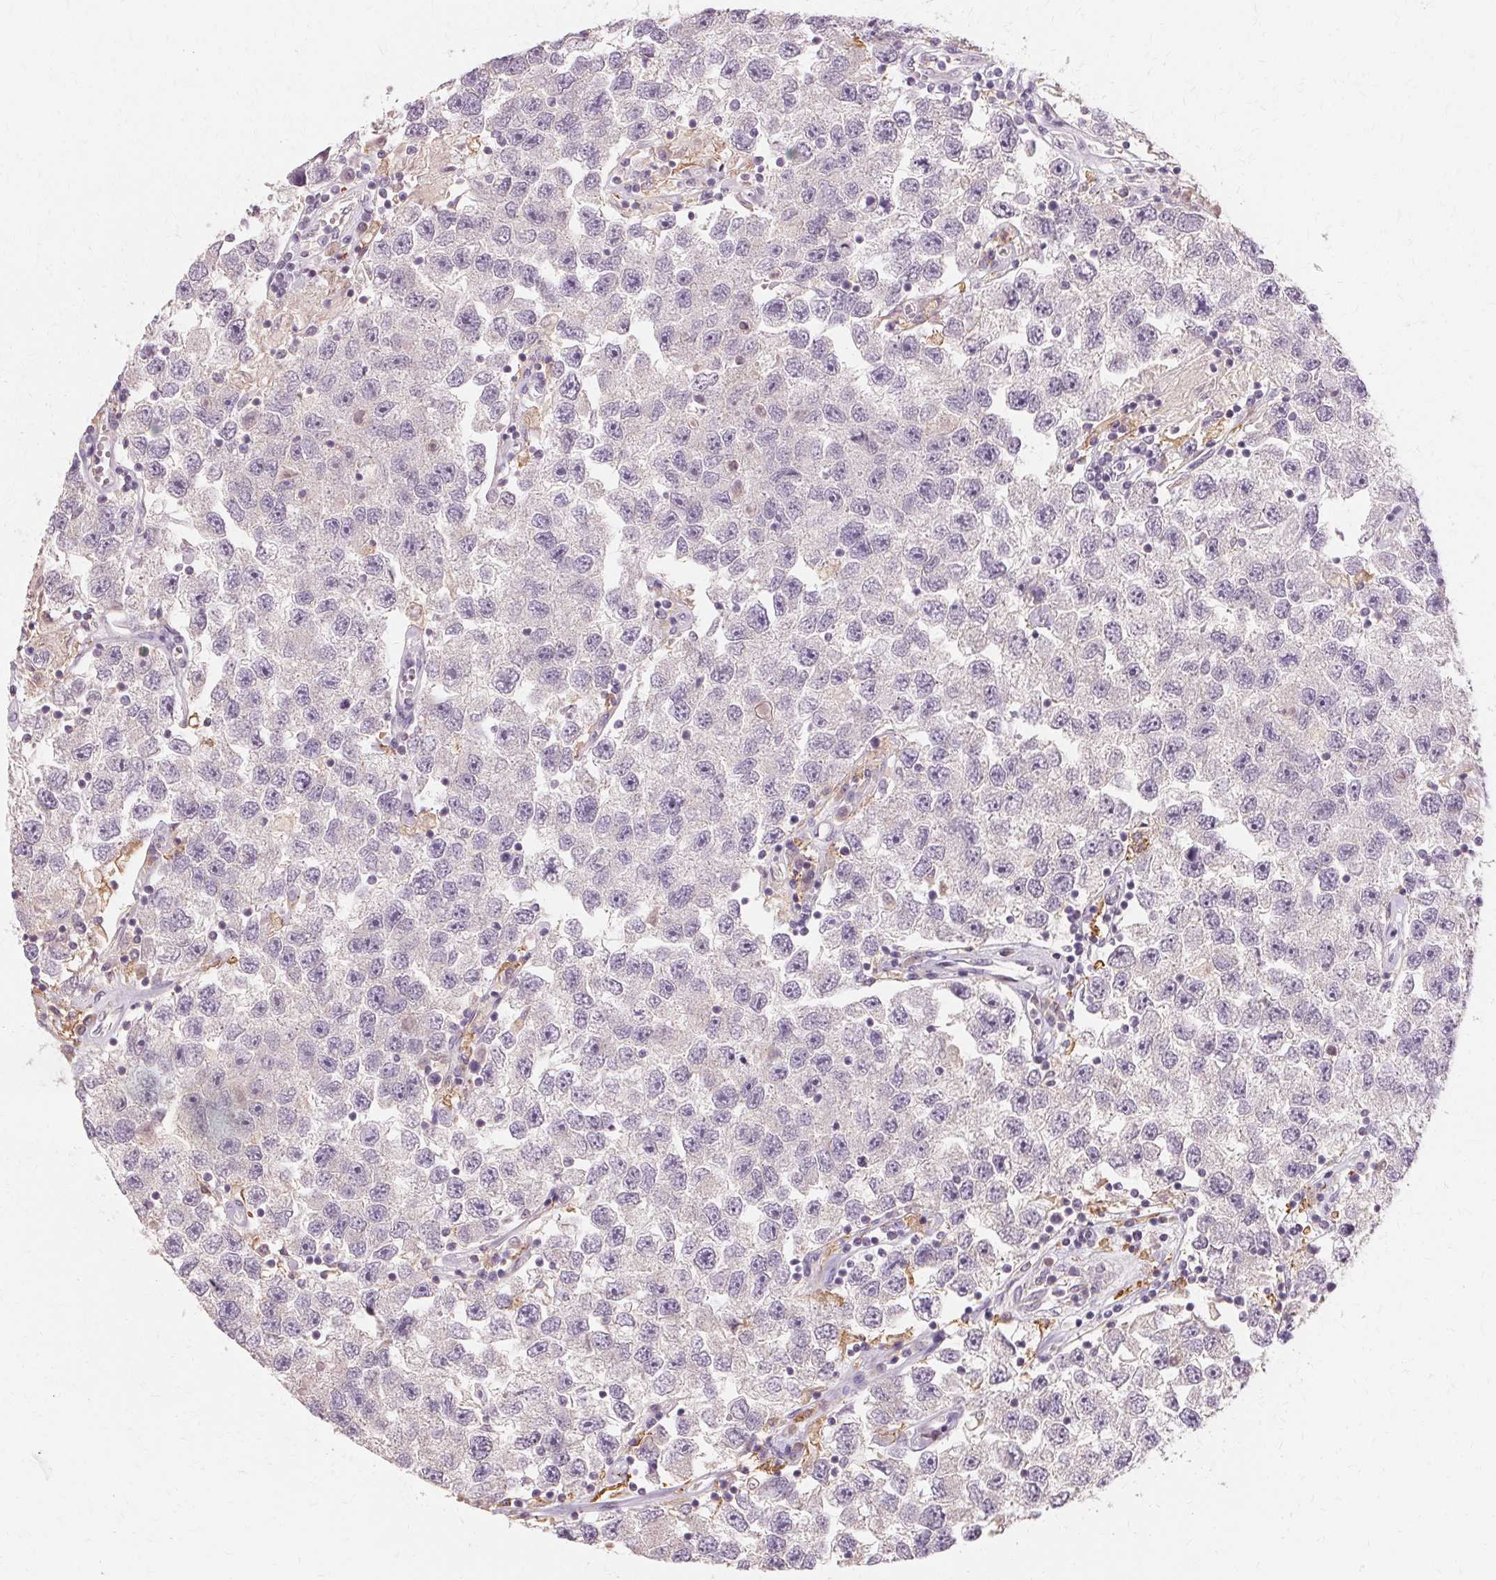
{"staining": {"intensity": "negative", "quantity": "none", "location": "none"}, "tissue": "testis cancer", "cell_type": "Tumor cells", "image_type": "cancer", "snomed": [{"axis": "morphology", "description": "Seminoma, NOS"}, {"axis": "topography", "description": "Testis"}], "caption": "A photomicrograph of testis cancer (seminoma) stained for a protein reveals no brown staining in tumor cells. (DAB immunohistochemistry (IHC) visualized using brightfield microscopy, high magnification).", "gene": "IFNGR1", "patient": {"sex": "male", "age": 26}}